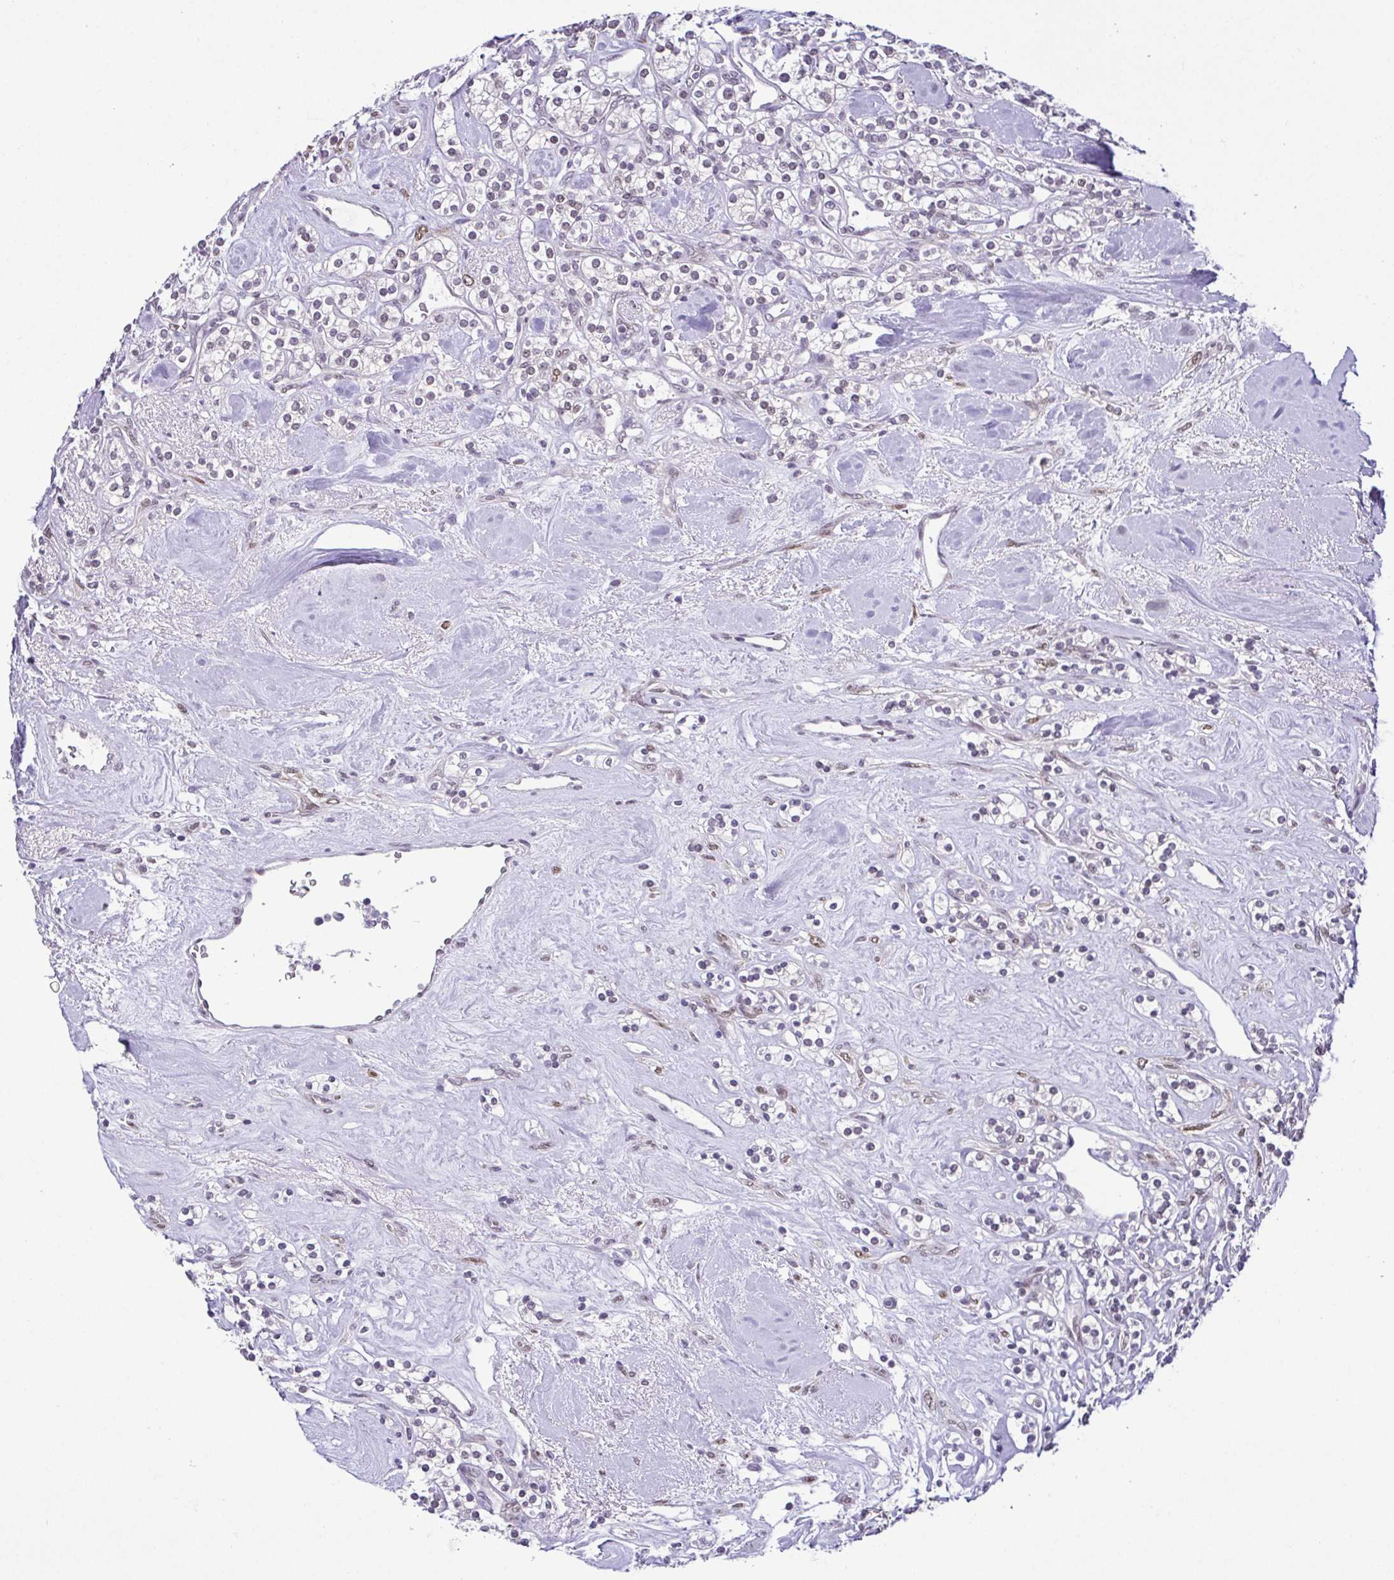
{"staining": {"intensity": "negative", "quantity": "none", "location": "none"}, "tissue": "renal cancer", "cell_type": "Tumor cells", "image_type": "cancer", "snomed": [{"axis": "morphology", "description": "Adenocarcinoma, NOS"}, {"axis": "topography", "description": "Kidney"}], "caption": "Adenocarcinoma (renal) stained for a protein using immunohistochemistry (IHC) displays no positivity tumor cells.", "gene": "RBM3", "patient": {"sex": "male", "age": 77}}